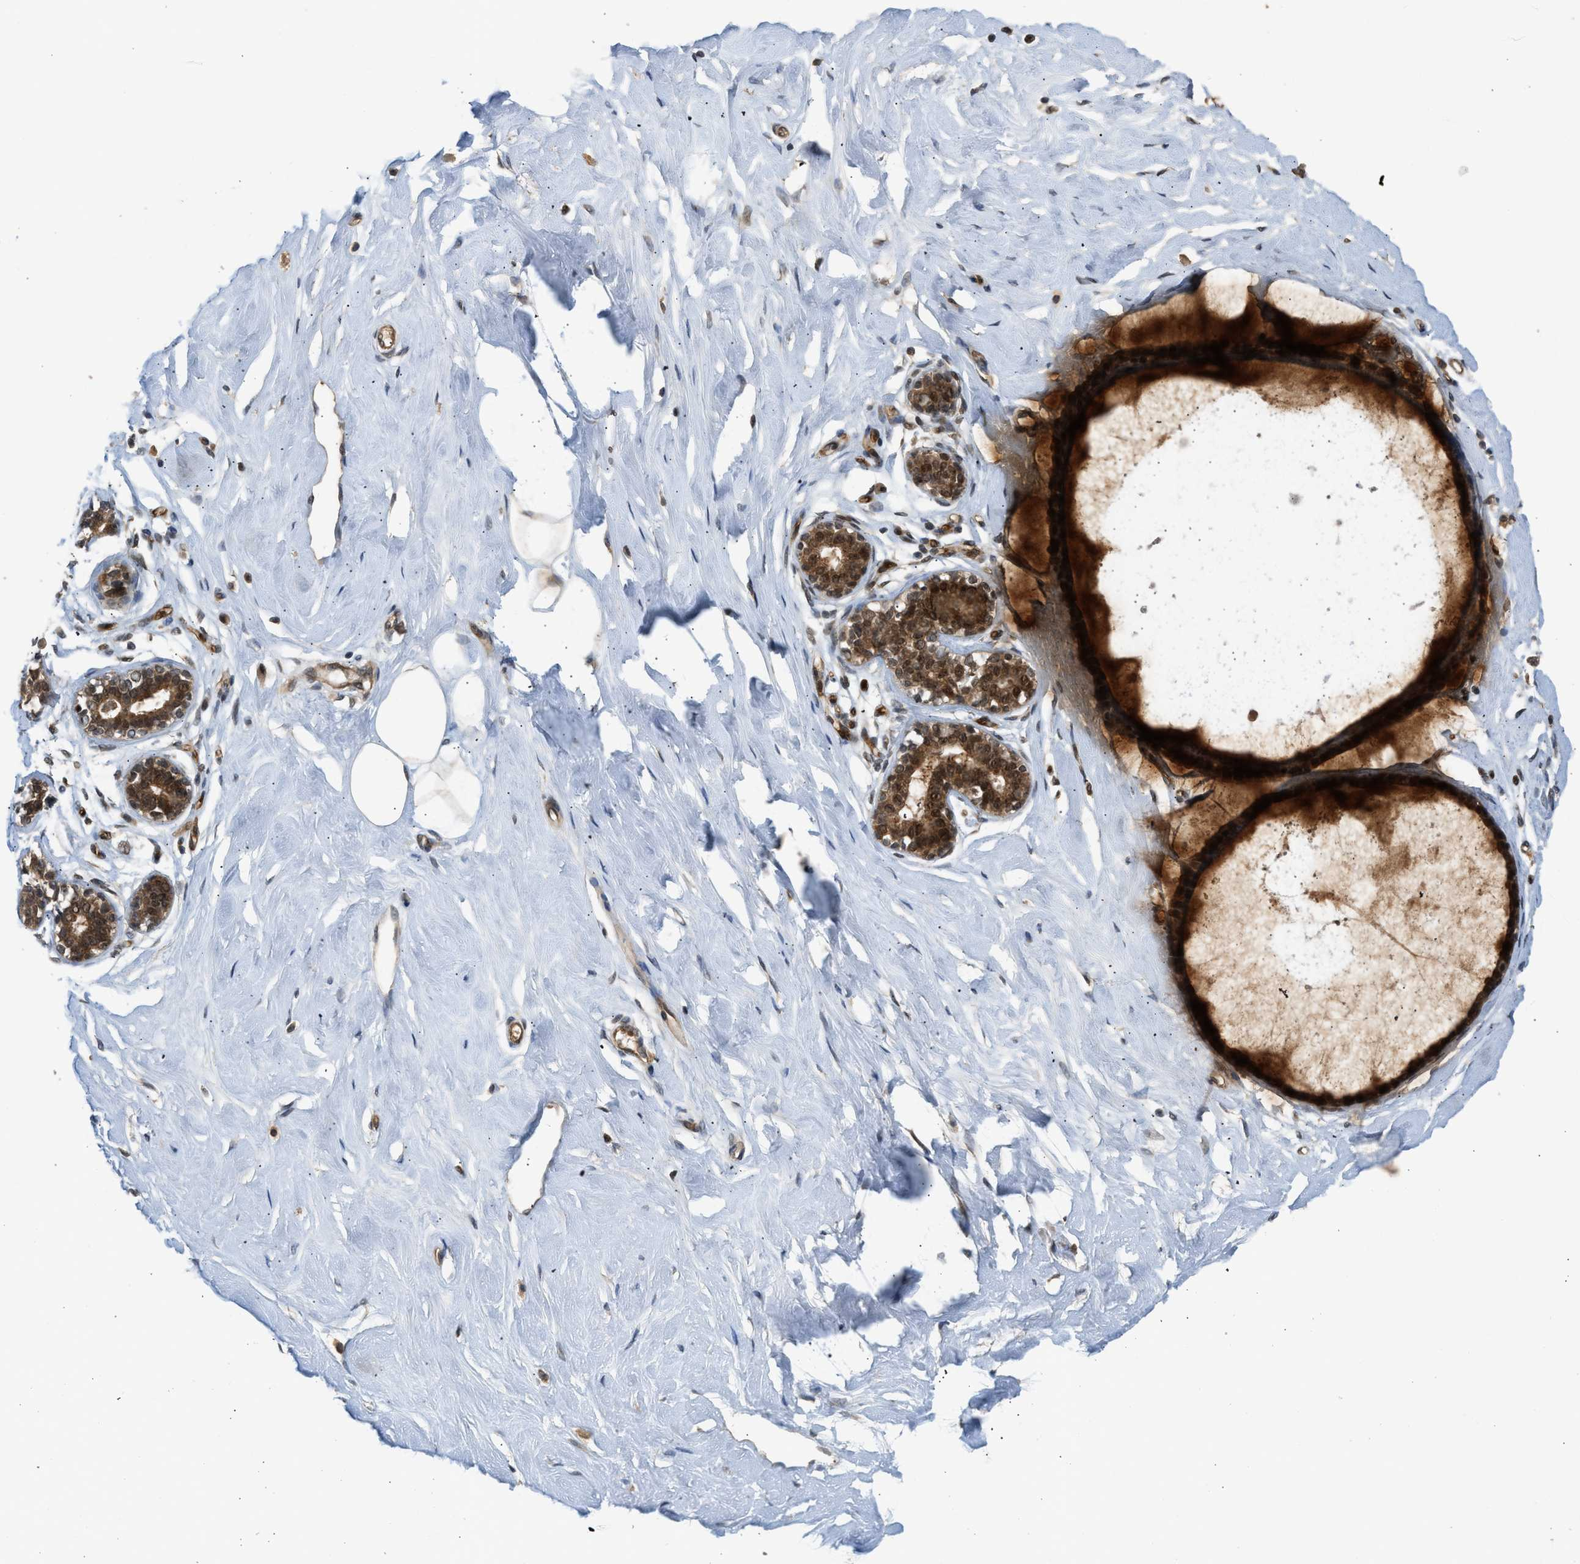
{"staining": {"intensity": "weak", "quantity": ">75%", "location": "nuclear"}, "tissue": "breast", "cell_type": "Adipocytes", "image_type": "normal", "snomed": [{"axis": "morphology", "description": "Normal tissue, NOS"}, {"axis": "topography", "description": "Breast"}], "caption": "Approximately >75% of adipocytes in unremarkable breast show weak nuclear protein positivity as visualized by brown immunohistochemical staining.", "gene": "GET1", "patient": {"sex": "female", "age": 23}}